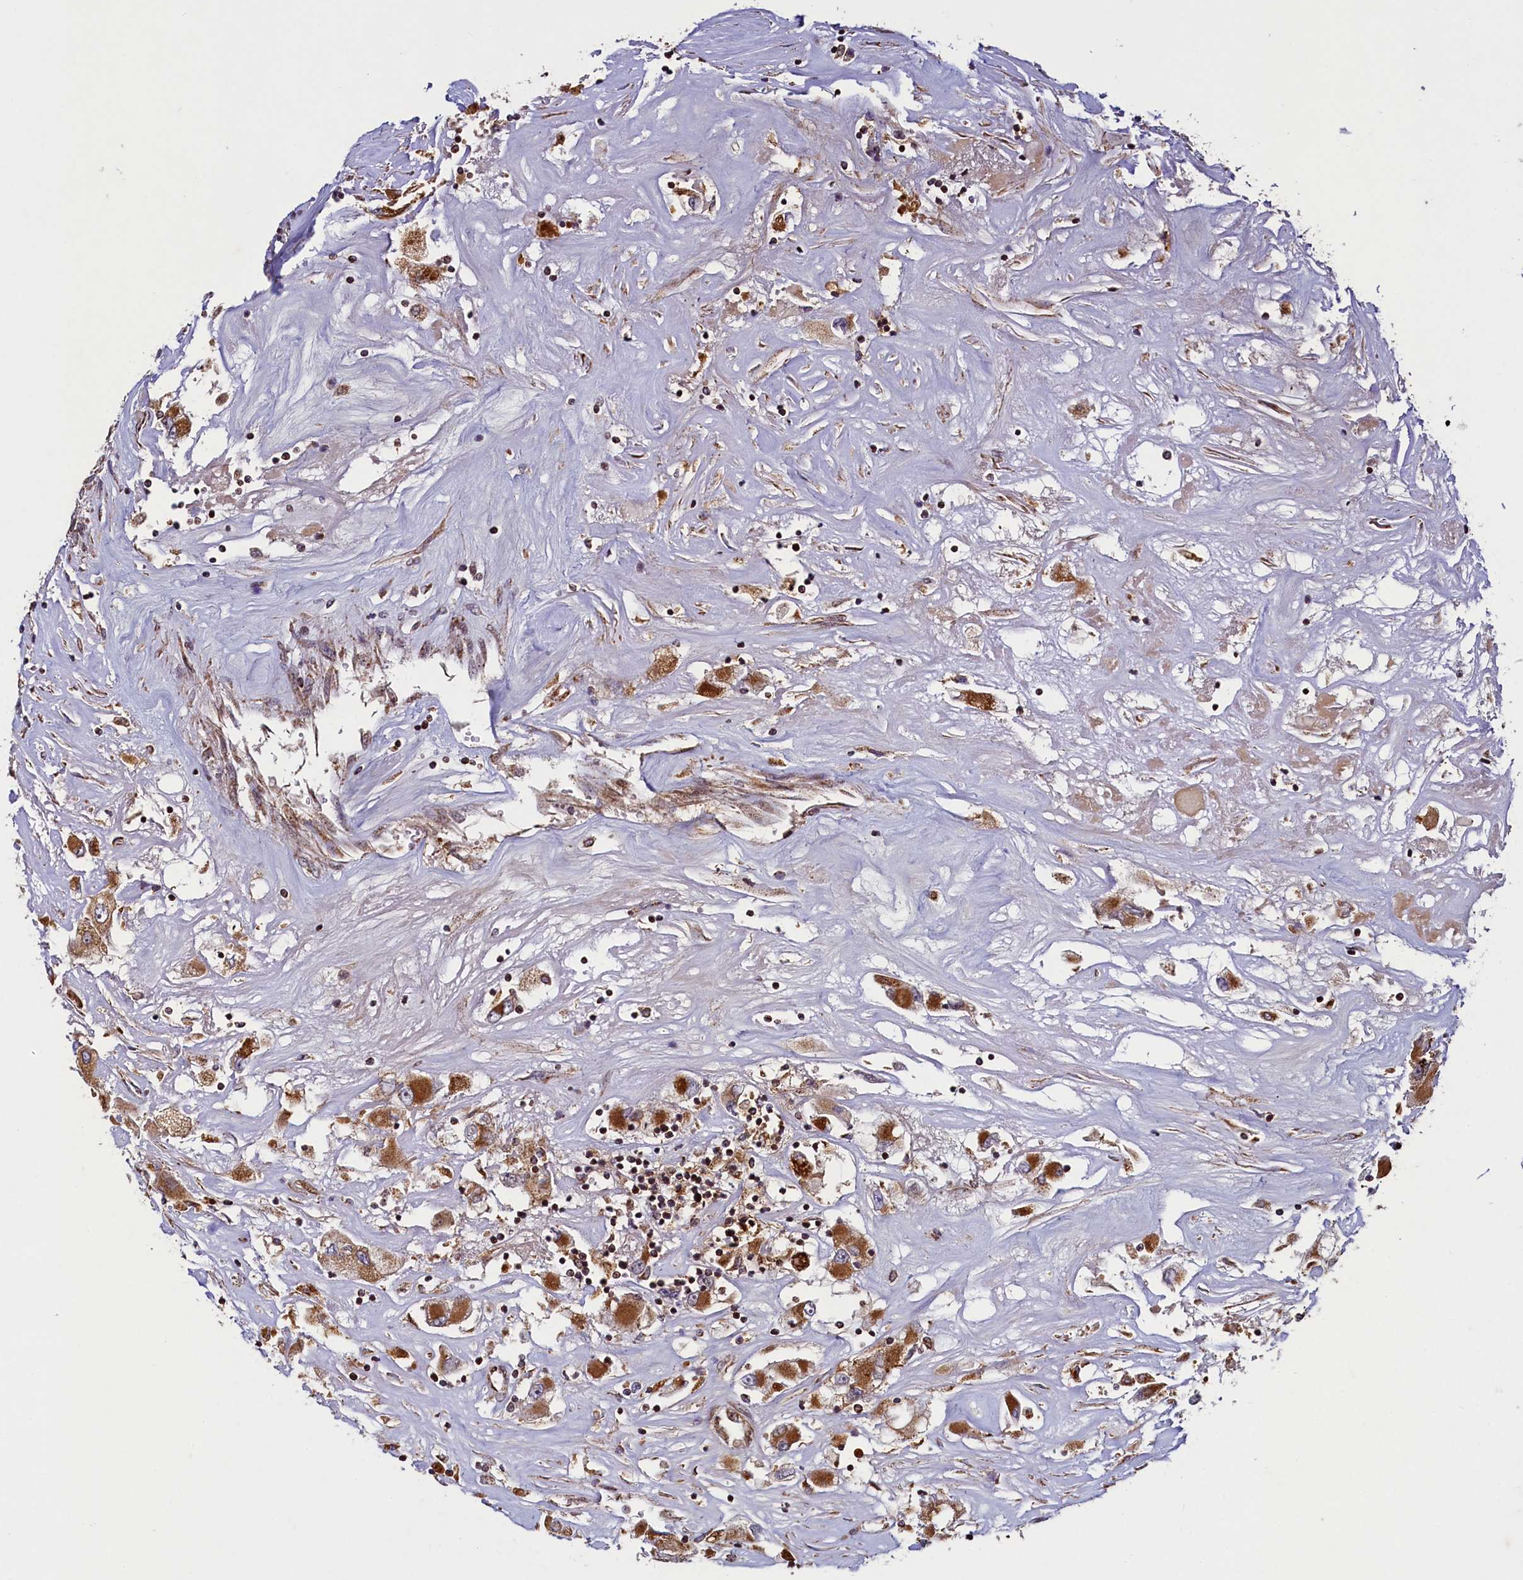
{"staining": {"intensity": "moderate", "quantity": ">75%", "location": "cytoplasmic/membranous"}, "tissue": "renal cancer", "cell_type": "Tumor cells", "image_type": "cancer", "snomed": [{"axis": "morphology", "description": "Adenocarcinoma, NOS"}, {"axis": "topography", "description": "Kidney"}], "caption": "The immunohistochemical stain highlights moderate cytoplasmic/membranous expression in tumor cells of renal cancer (adenocarcinoma) tissue. The staining is performed using DAB (3,3'-diaminobenzidine) brown chromogen to label protein expression. The nuclei are counter-stained blue using hematoxylin.", "gene": "ZNF577", "patient": {"sex": "female", "age": 52}}